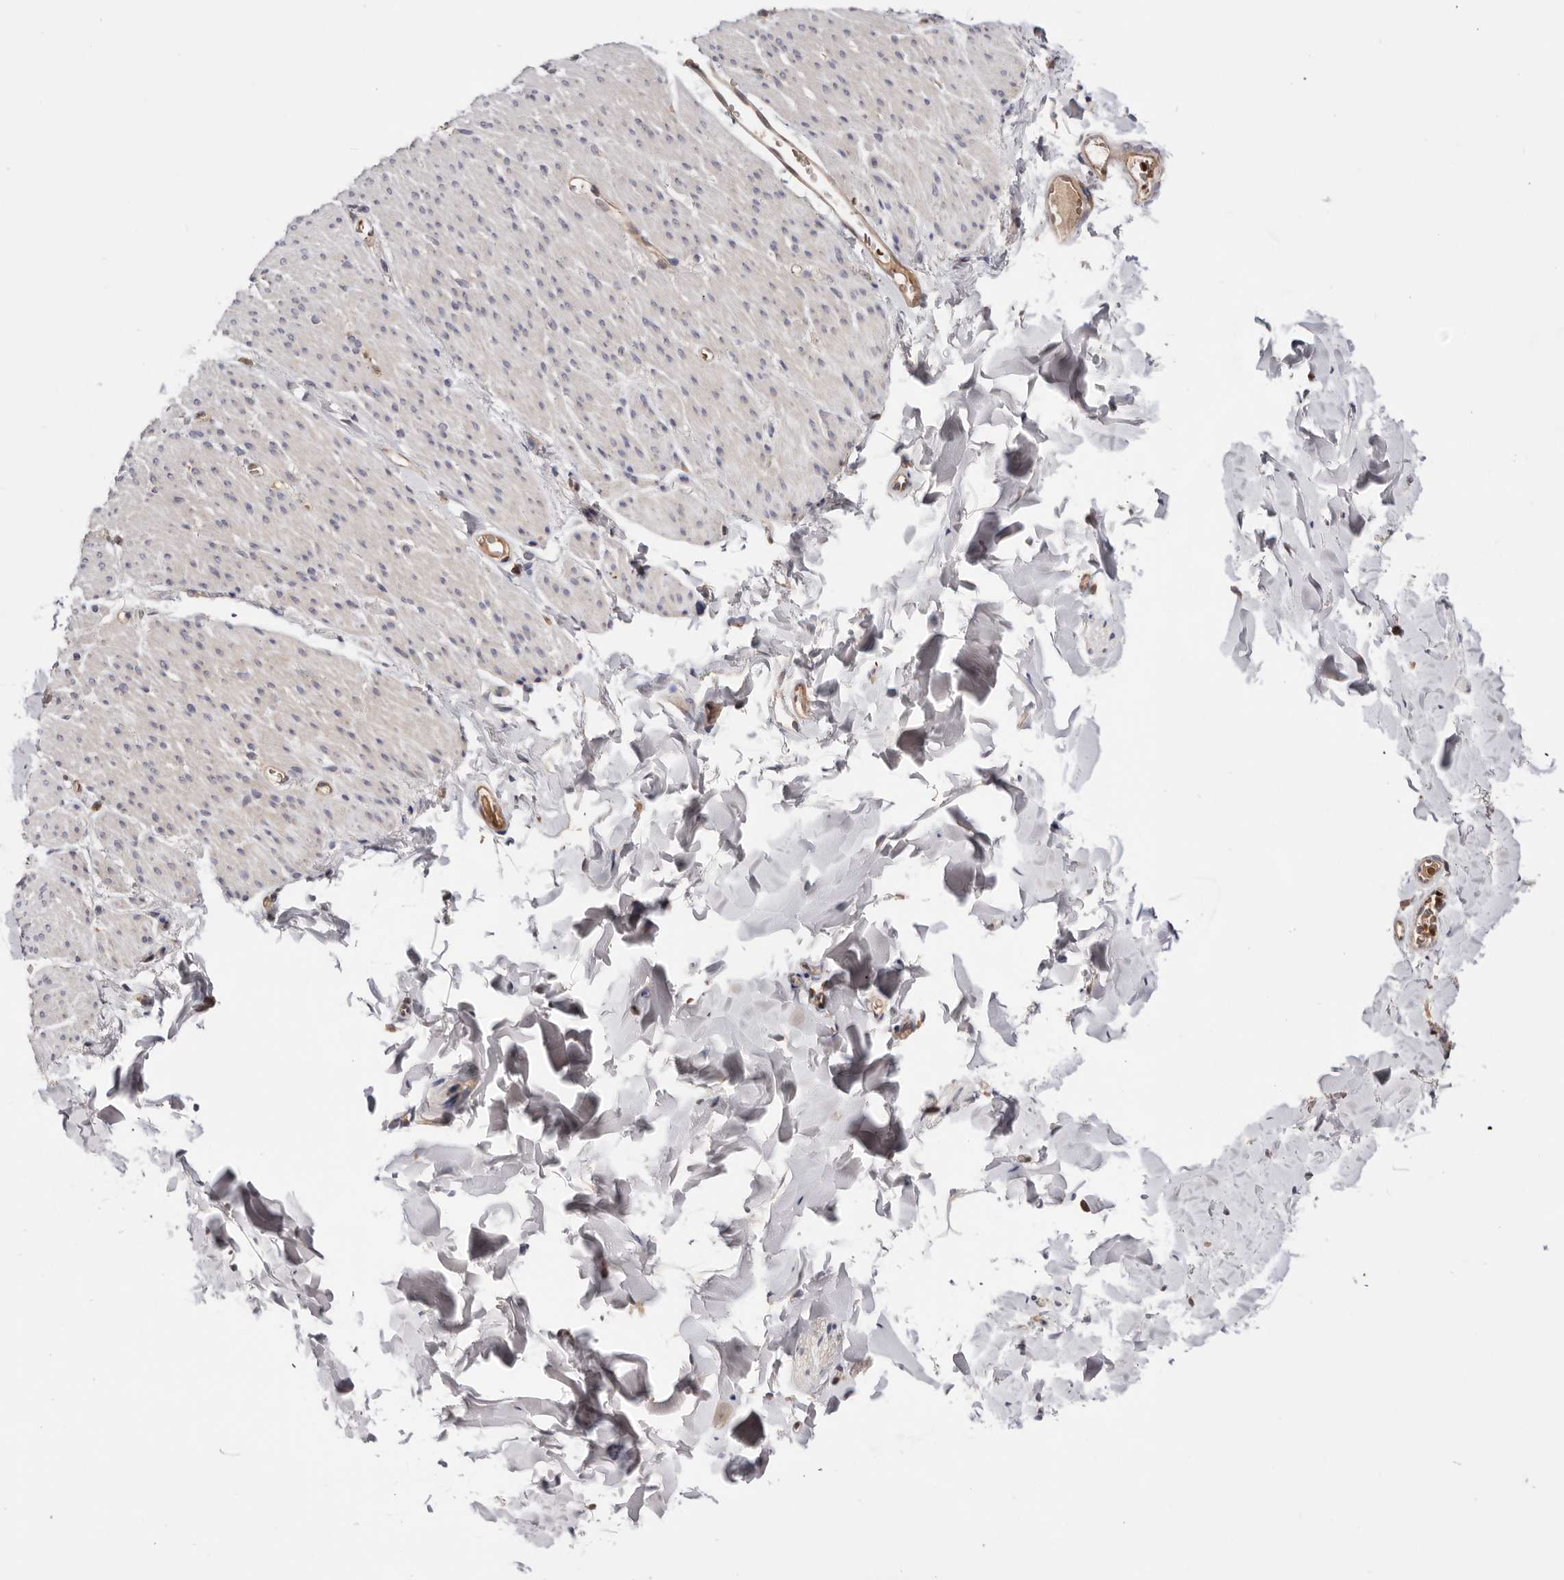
{"staining": {"intensity": "weak", "quantity": "<25%", "location": "cytoplasmic/membranous"}, "tissue": "smooth muscle", "cell_type": "Smooth muscle cells", "image_type": "normal", "snomed": [{"axis": "morphology", "description": "Normal tissue, NOS"}, {"axis": "topography", "description": "Colon"}, {"axis": "topography", "description": "Peripheral nerve tissue"}], "caption": "This histopathology image is of benign smooth muscle stained with immunohistochemistry (IHC) to label a protein in brown with the nuclei are counter-stained blue. There is no expression in smooth muscle cells. (Brightfield microscopy of DAB immunohistochemistry (IHC) at high magnification).", "gene": "RNF213", "patient": {"sex": "female", "age": 61}}